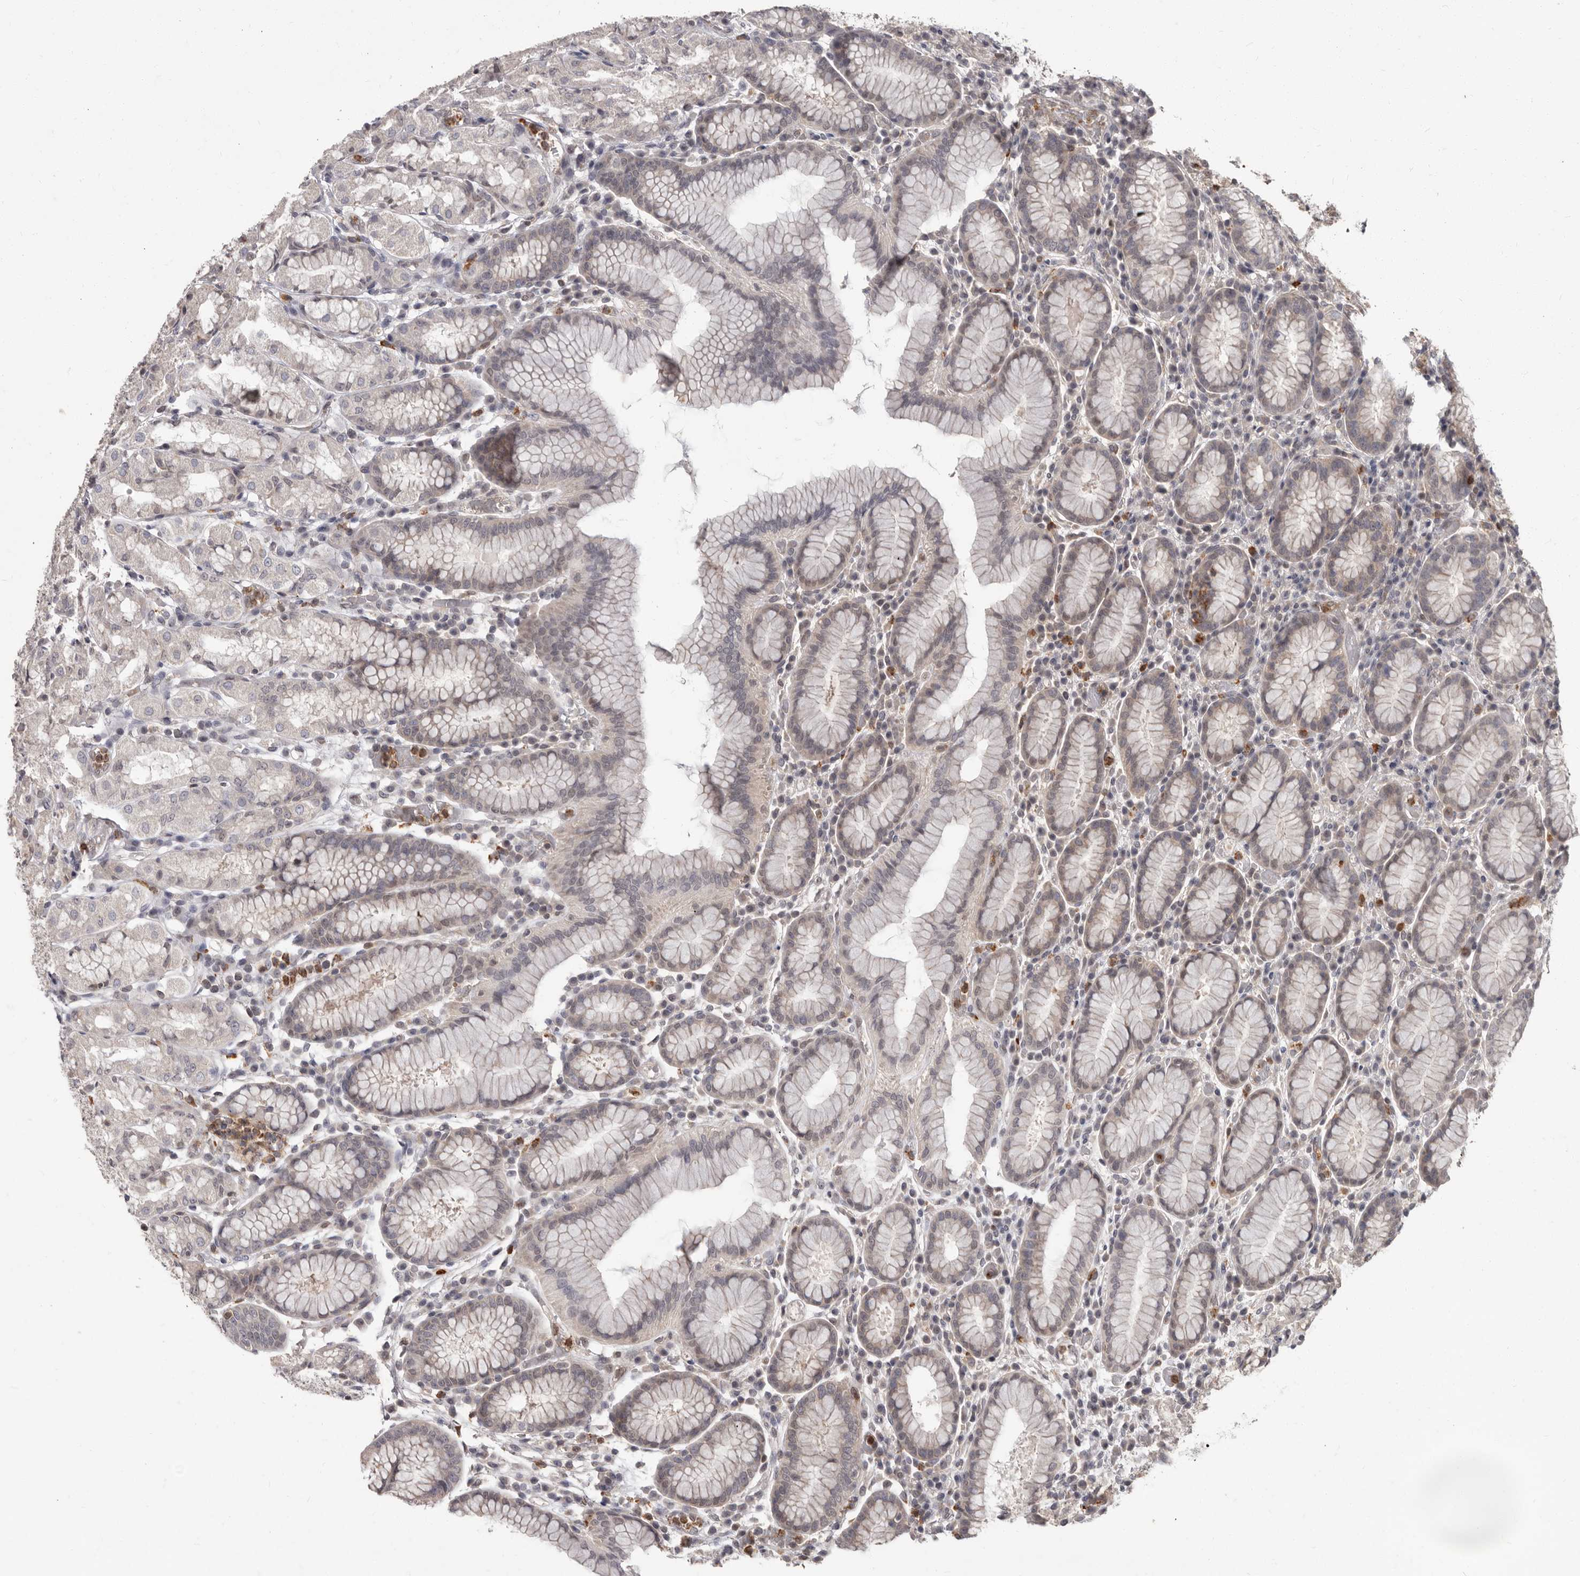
{"staining": {"intensity": "moderate", "quantity": "<25%", "location": "cytoplasmic/membranous,nuclear"}, "tissue": "stomach", "cell_type": "Glandular cells", "image_type": "normal", "snomed": [{"axis": "morphology", "description": "Normal tissue, NOS"}, {"axis": "topography", "description": "Stomach"}, {"axis": "topography", "description": "Stomach, lower"}], "caption": "Glandular cells show moderate cytoplasmic/membranous,nuclear expression in about <25% of cells in normal stomach. The protein of interest is stained brown, and the nuclei are stained in blue (DAB IHC with brightfield microscopy, high magnification).", "gene": "ACLY", "patient": {"sex": "female", "age": 56}}